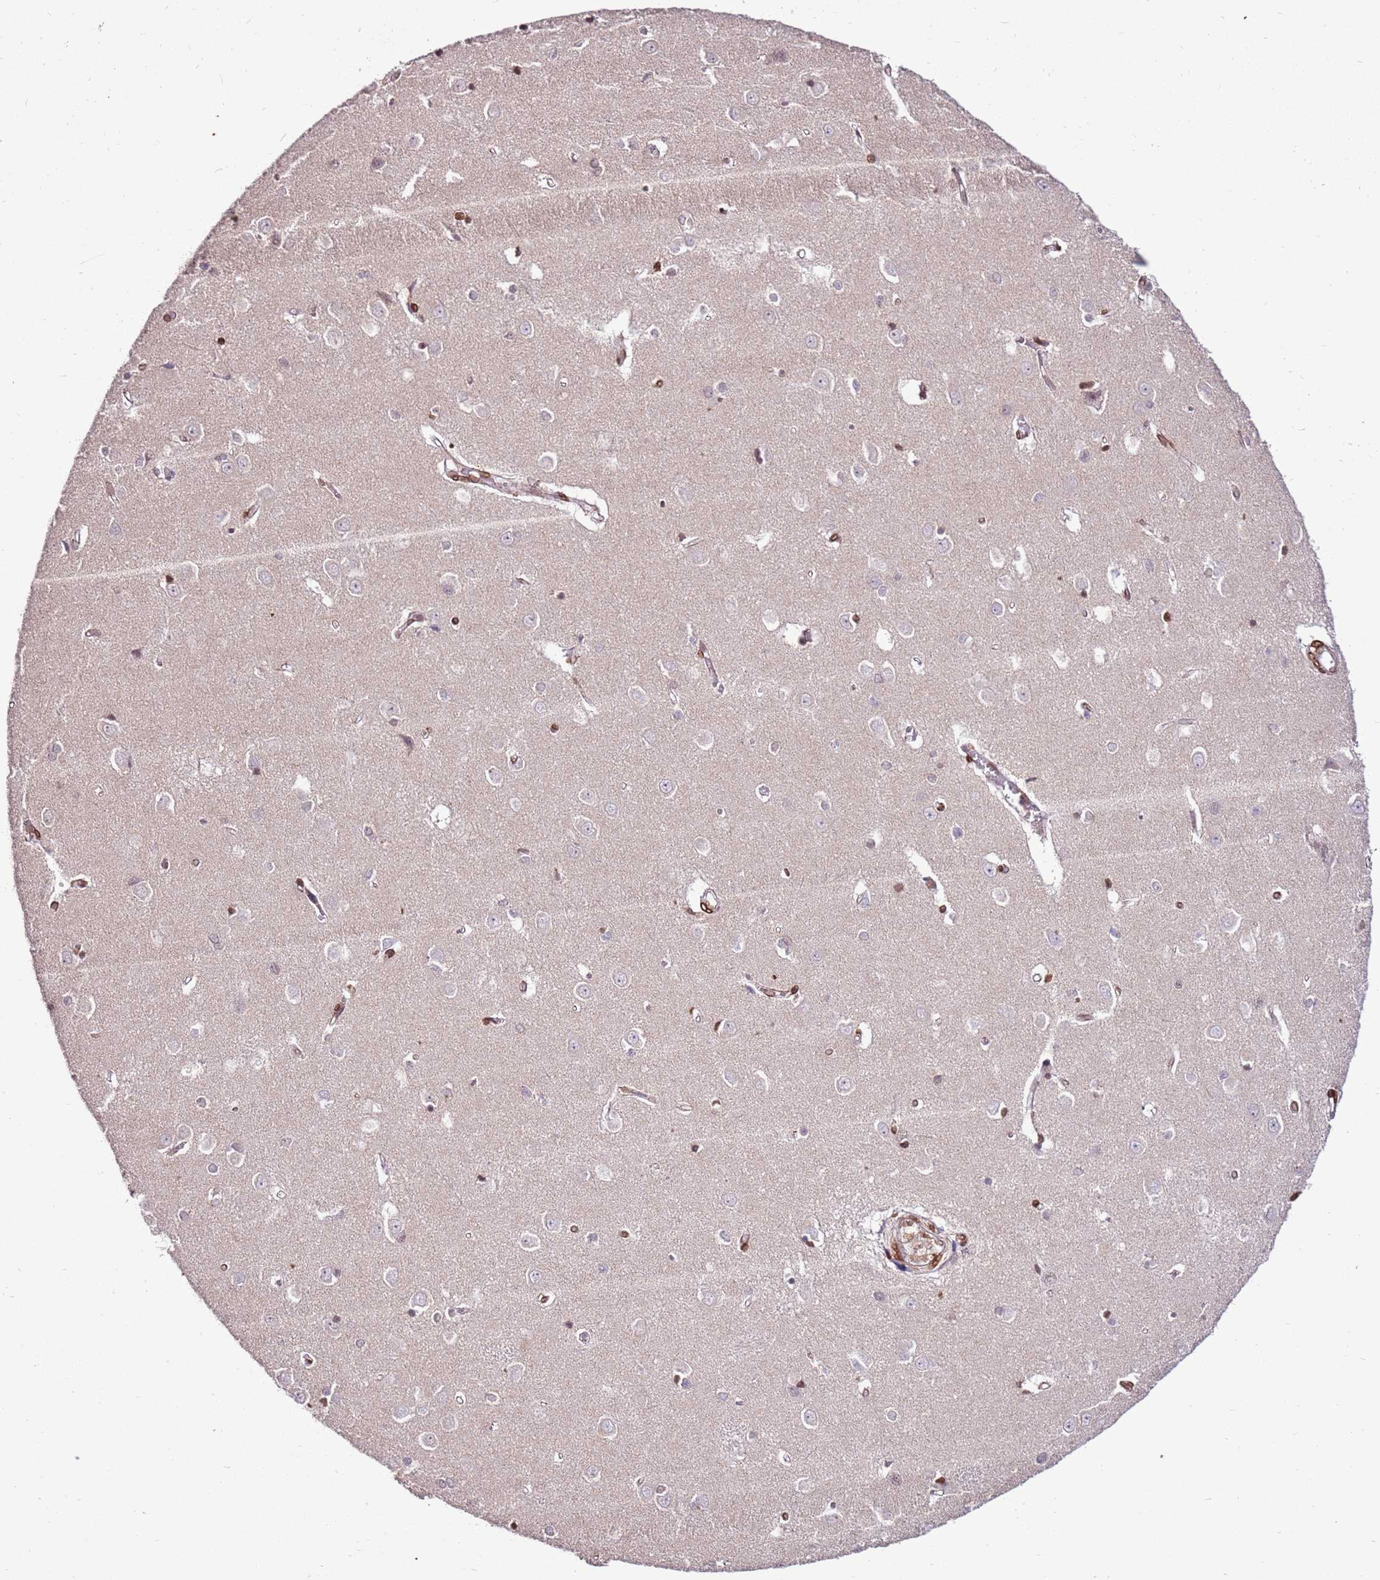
{"staining": {"intensity": "strong", "quantity": "25%-75%", "location": "cytoplasmic/membranous,nuclear"}, "tissue": "caudate", "cell_type": "Glial cells", "image_type": "normal", "snomed": [{"axis": "morphology", "description": "Normal tissue, NOS"}, {"axis": "topography", "description": "Lateral ventricle wall"}], "caption": "This is a micrograph of immunohistochemistry (IHC) staining of benign caudate, which shows strong expression in the cytoplasmic/membranous,nuclear of glial cells.", "gene": "TMEM47", "patient": {"sex": "male", "age": 37}}